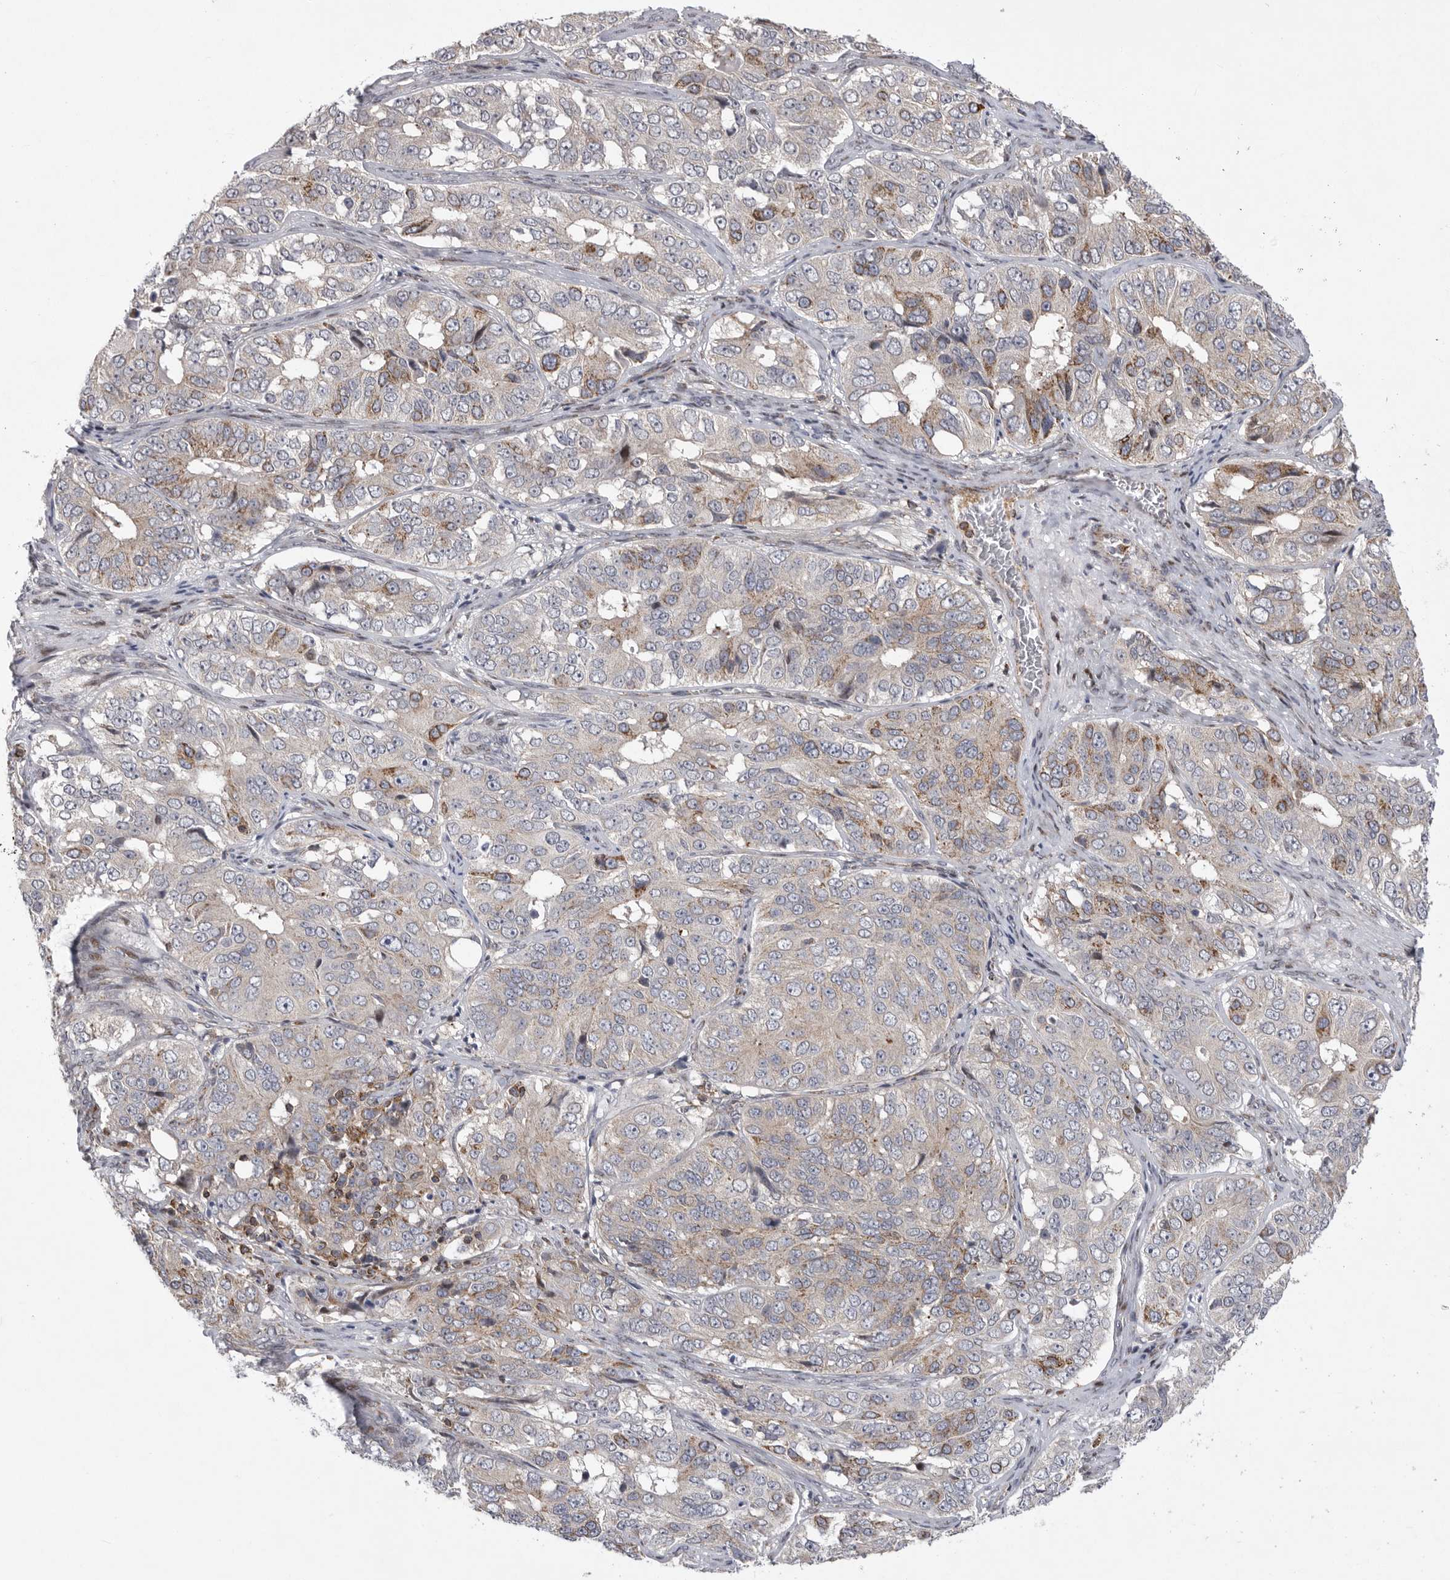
{"staining": {"intensity": "moderate", "quantity": "<25%", "location": "cytoplasmic/membranous"}, "tissue": "ovarian cancer", "cell_type": "Tumor cells", "image_type": "cancer", "snomed": [{"axis": "morphology", "description": "Carcinoma, endometroid"}, {"axis": "topography", "description": "Ovary"}], "caption": "A brown stain highlights moderate cytoplasmic/membranous expression of a protein in ovarian cancer tumor cells. (DAB (3,3'-diaminobenzidine) = brown stain, brightfield microscopy at high magnification).", "gene": "MPZL1", "patient": {"sex": "female", "age": 51}}